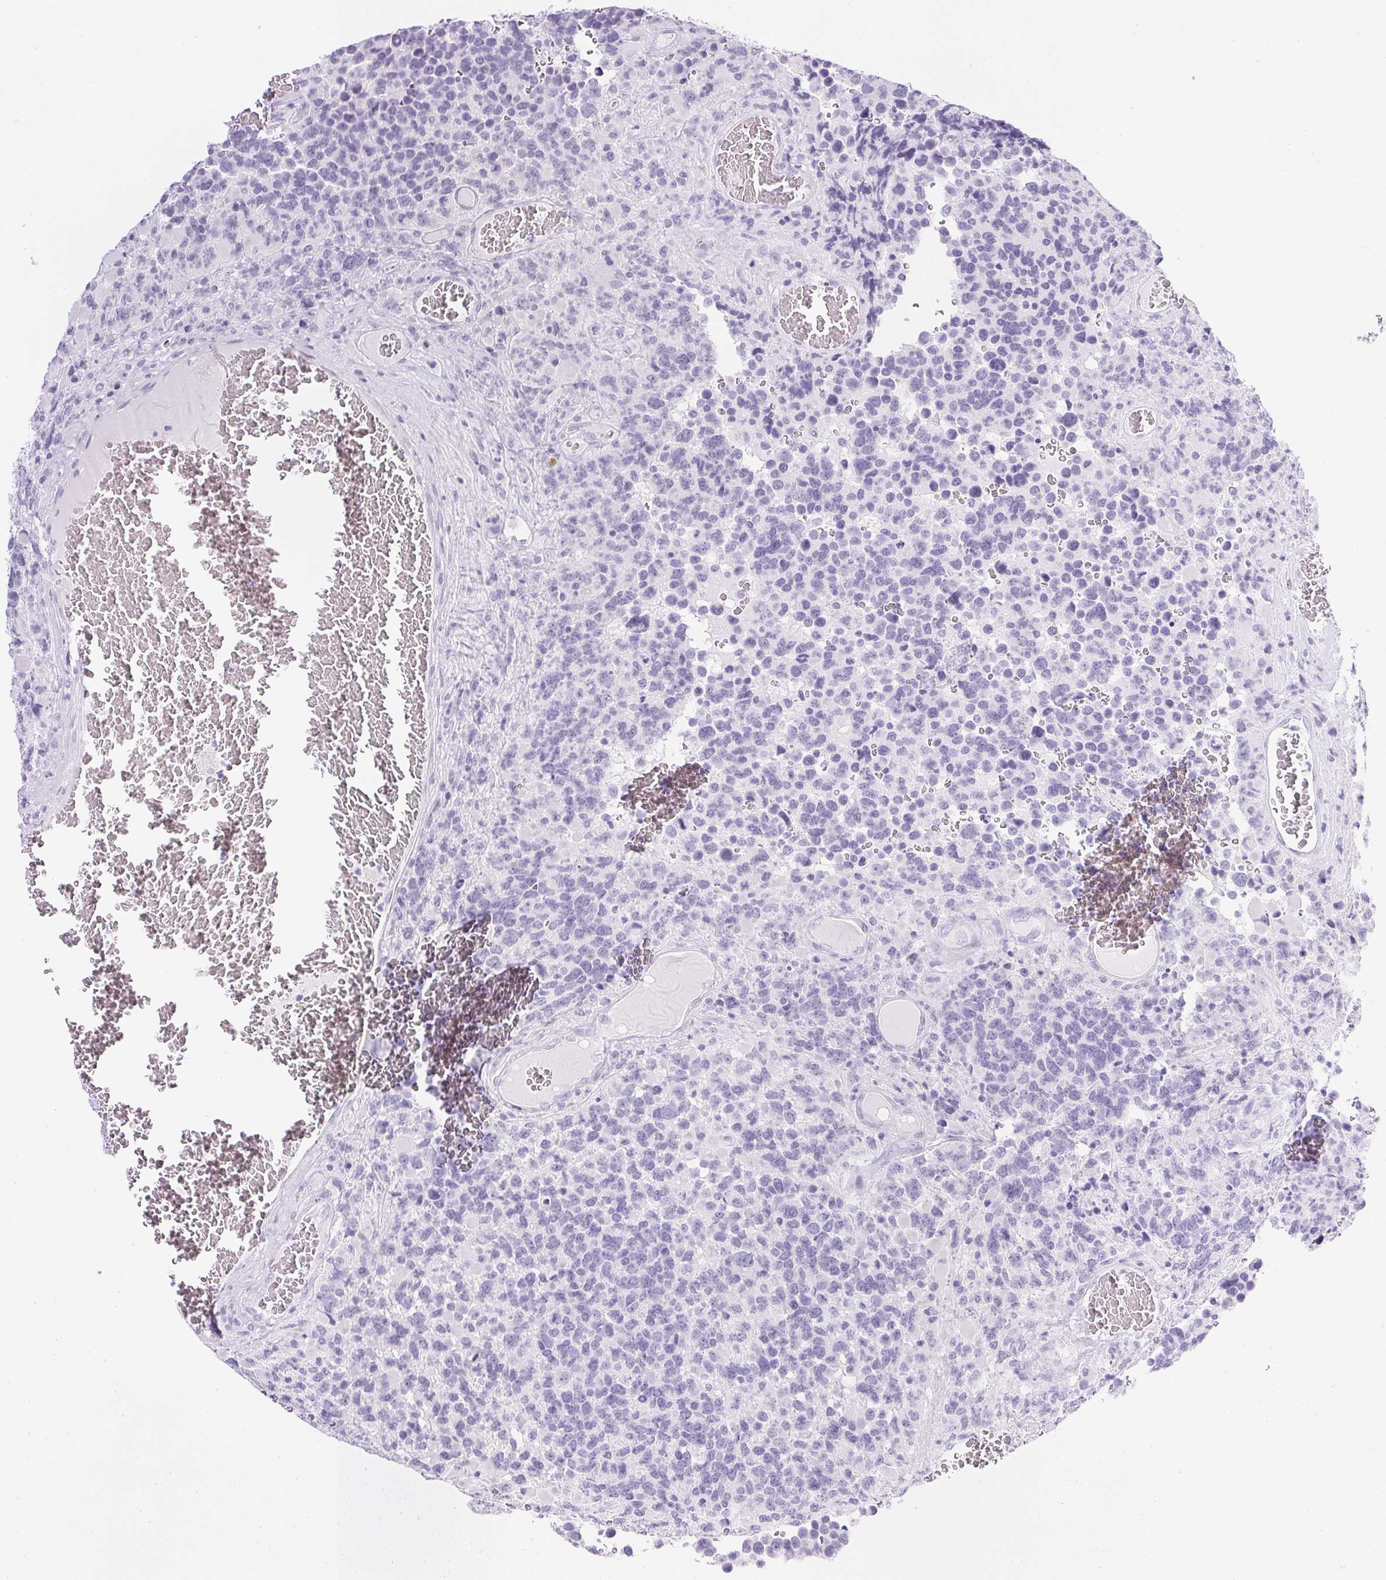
{"staining": {"intensity": "negative", "quantity": "none", "location": "none"}, "tissue": "glioma", "cell_type": "Tumor cells", "image_type": "cancer", "snomed": [{"axis": "morphology", "description": "Glioma, malignant, High grade"}, {"axis": "topography", "description": "Brain"}], "caption": "Human high-grade glioma (malignant) stained for a protein using immunohistochemistry exhibits no expression in tumor cells.", "gene": "CPB1", "patient": {"sex": "female", "age": 40}}